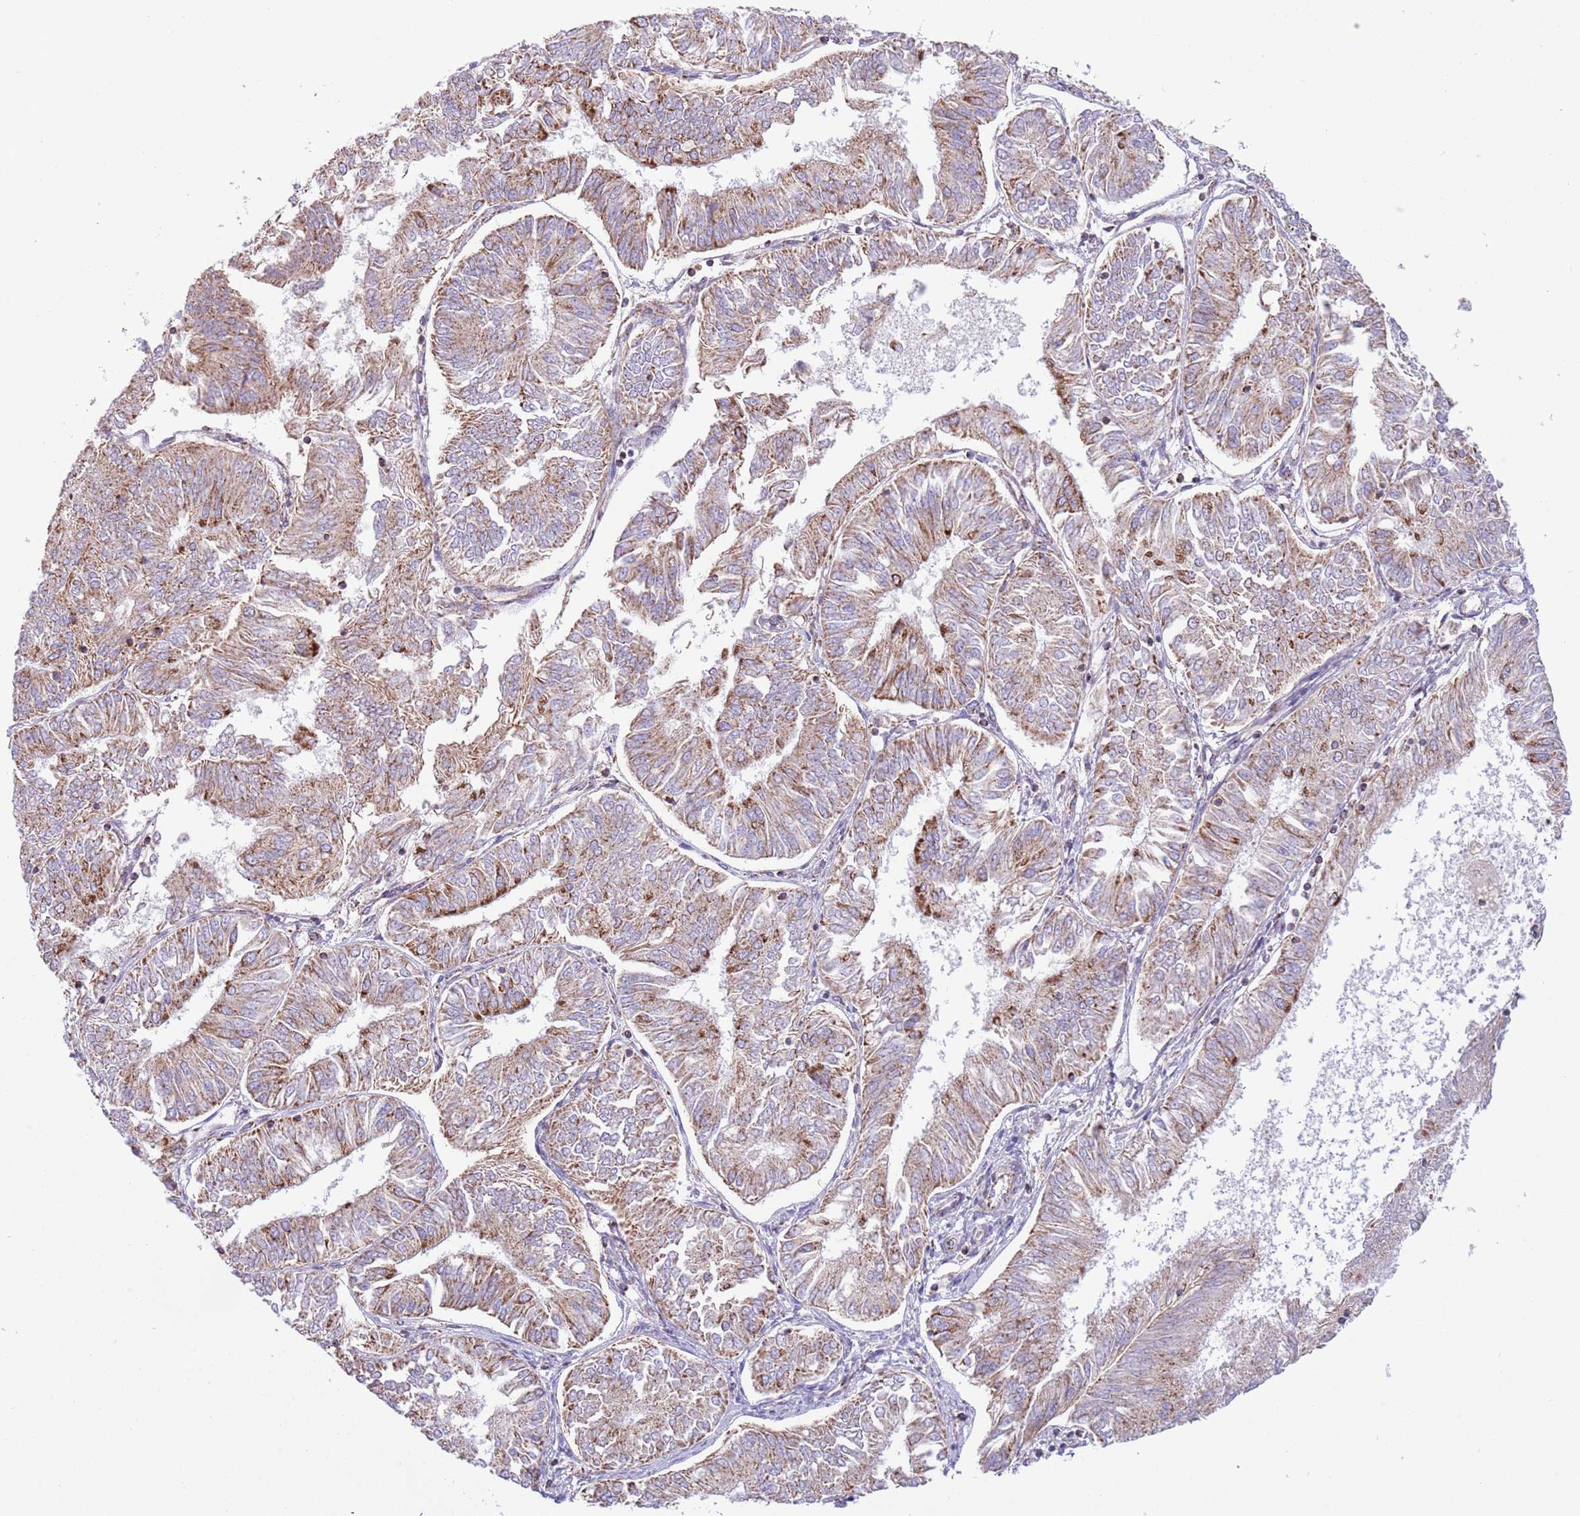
{"staining": {"intensity": "strong", "quantity": "25%-75%", "location": "cytoplasmic/membranous"}, "tissue": "endometrial cancer", "cell_type": "Tumor cells", "image_type": "cancer", "snomed": [{"axis": "morphology", "description": "Adenocarcinoma, NOS"}, {"axis": "topography", "description": "Endometrium"}], "caption": "An immunohistochemistry (IHC) image of tumor tissue is shown. Protein staining in brown highlights strong cytoplasmic/membranous positivity in adenocarcinoma (endometrial) within tumor cells.", "gene": "LHX6", "patient": {"sex": "female", "age": 58}}